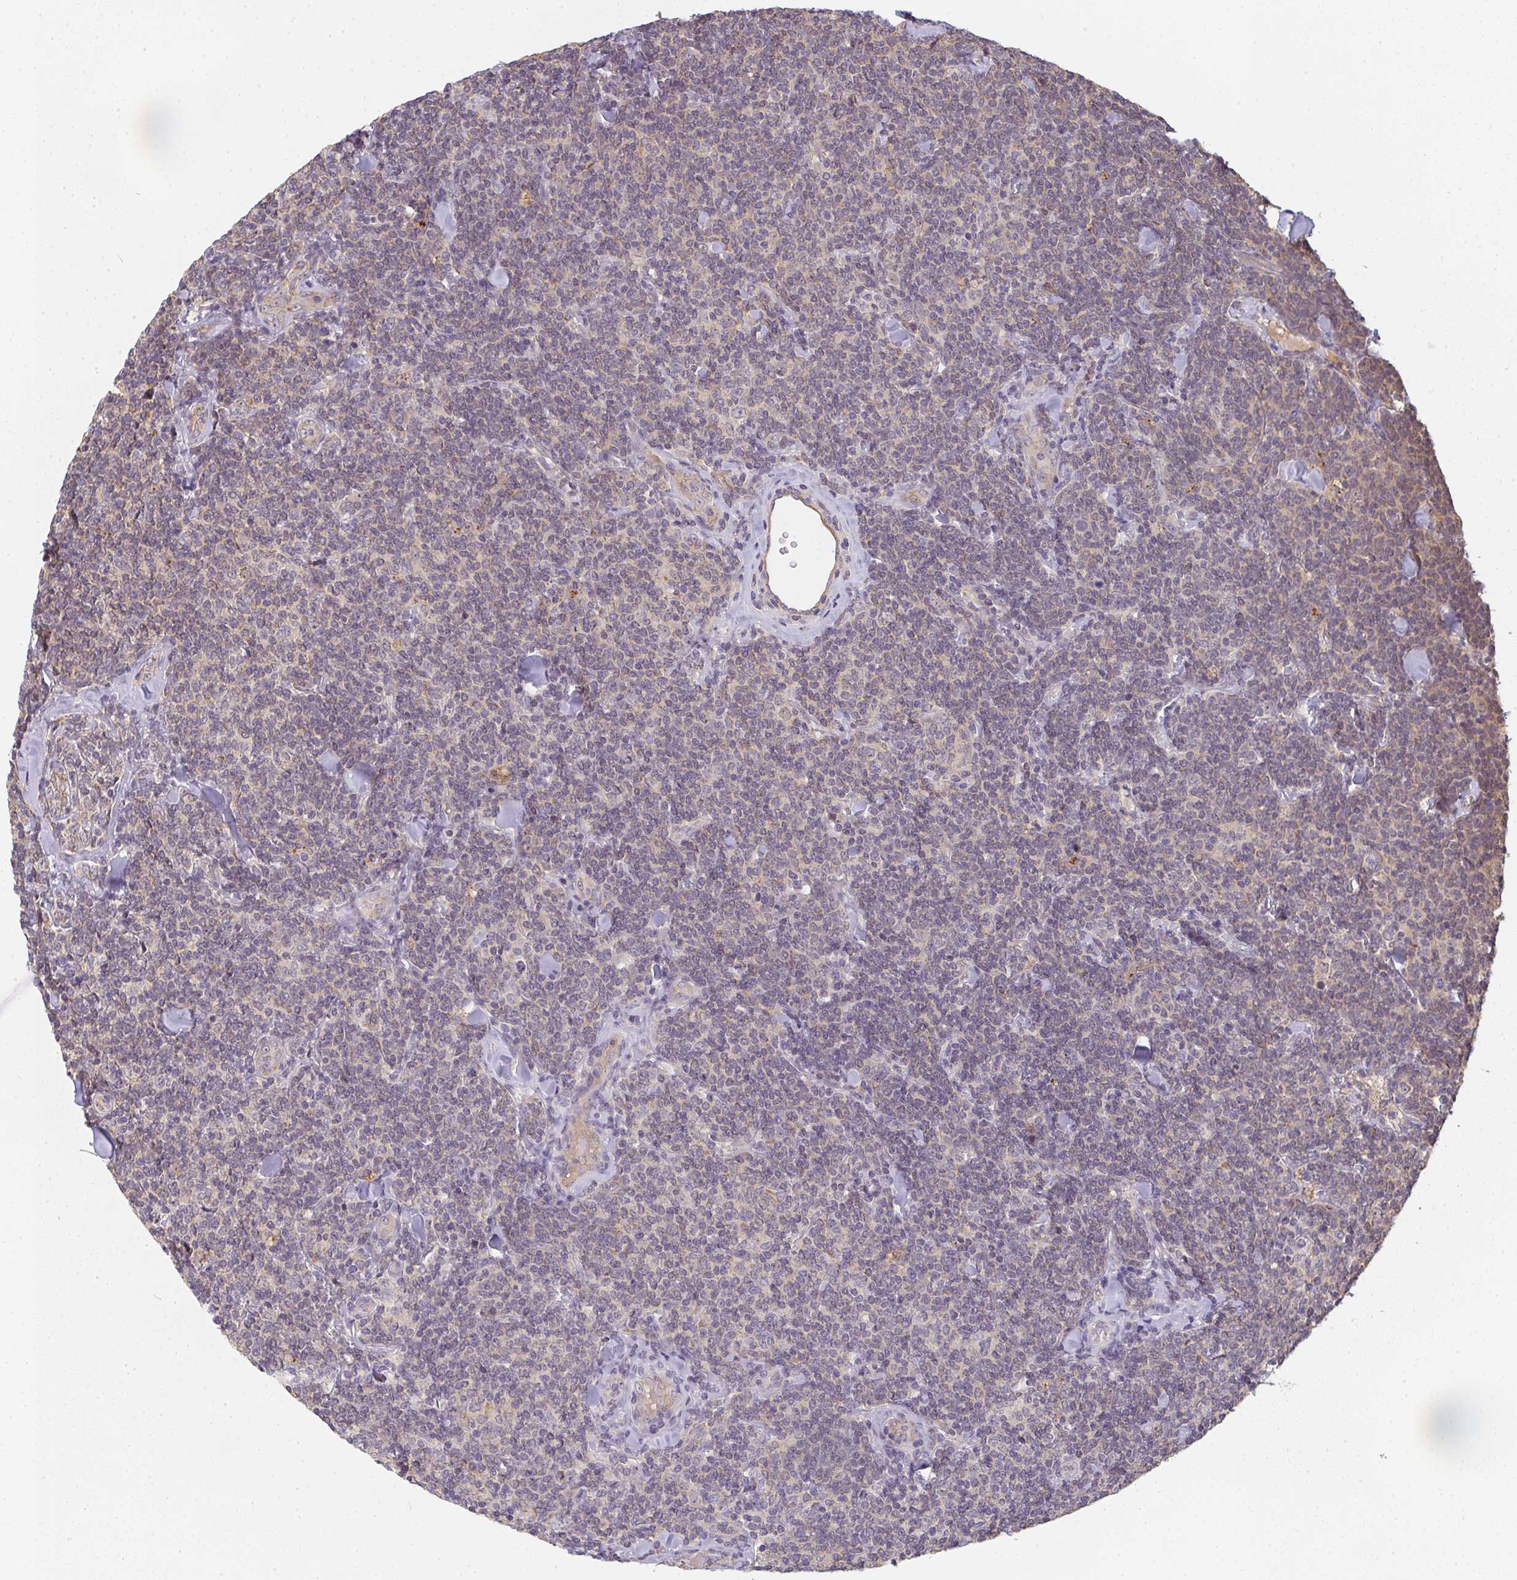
{"staining": {"intensity": "negative", "quantity": "none", "location": "none"}, "tissue": "lymphoma", "cell_type": "Tumor cells", "image_type": "cancer", "snomed": [{"axis": "morphology", "description": "Malignant lymphoma, non-Hodgkin's type, Low grade"}, {"axis": "topography", "description": "Lymph node"}], "caption": "Immunohistochemistry of human lymphoma reveals no expression in tumor cells.", "gene": "SLC35B3", "patient": {"sex": "female", "age": 56}}